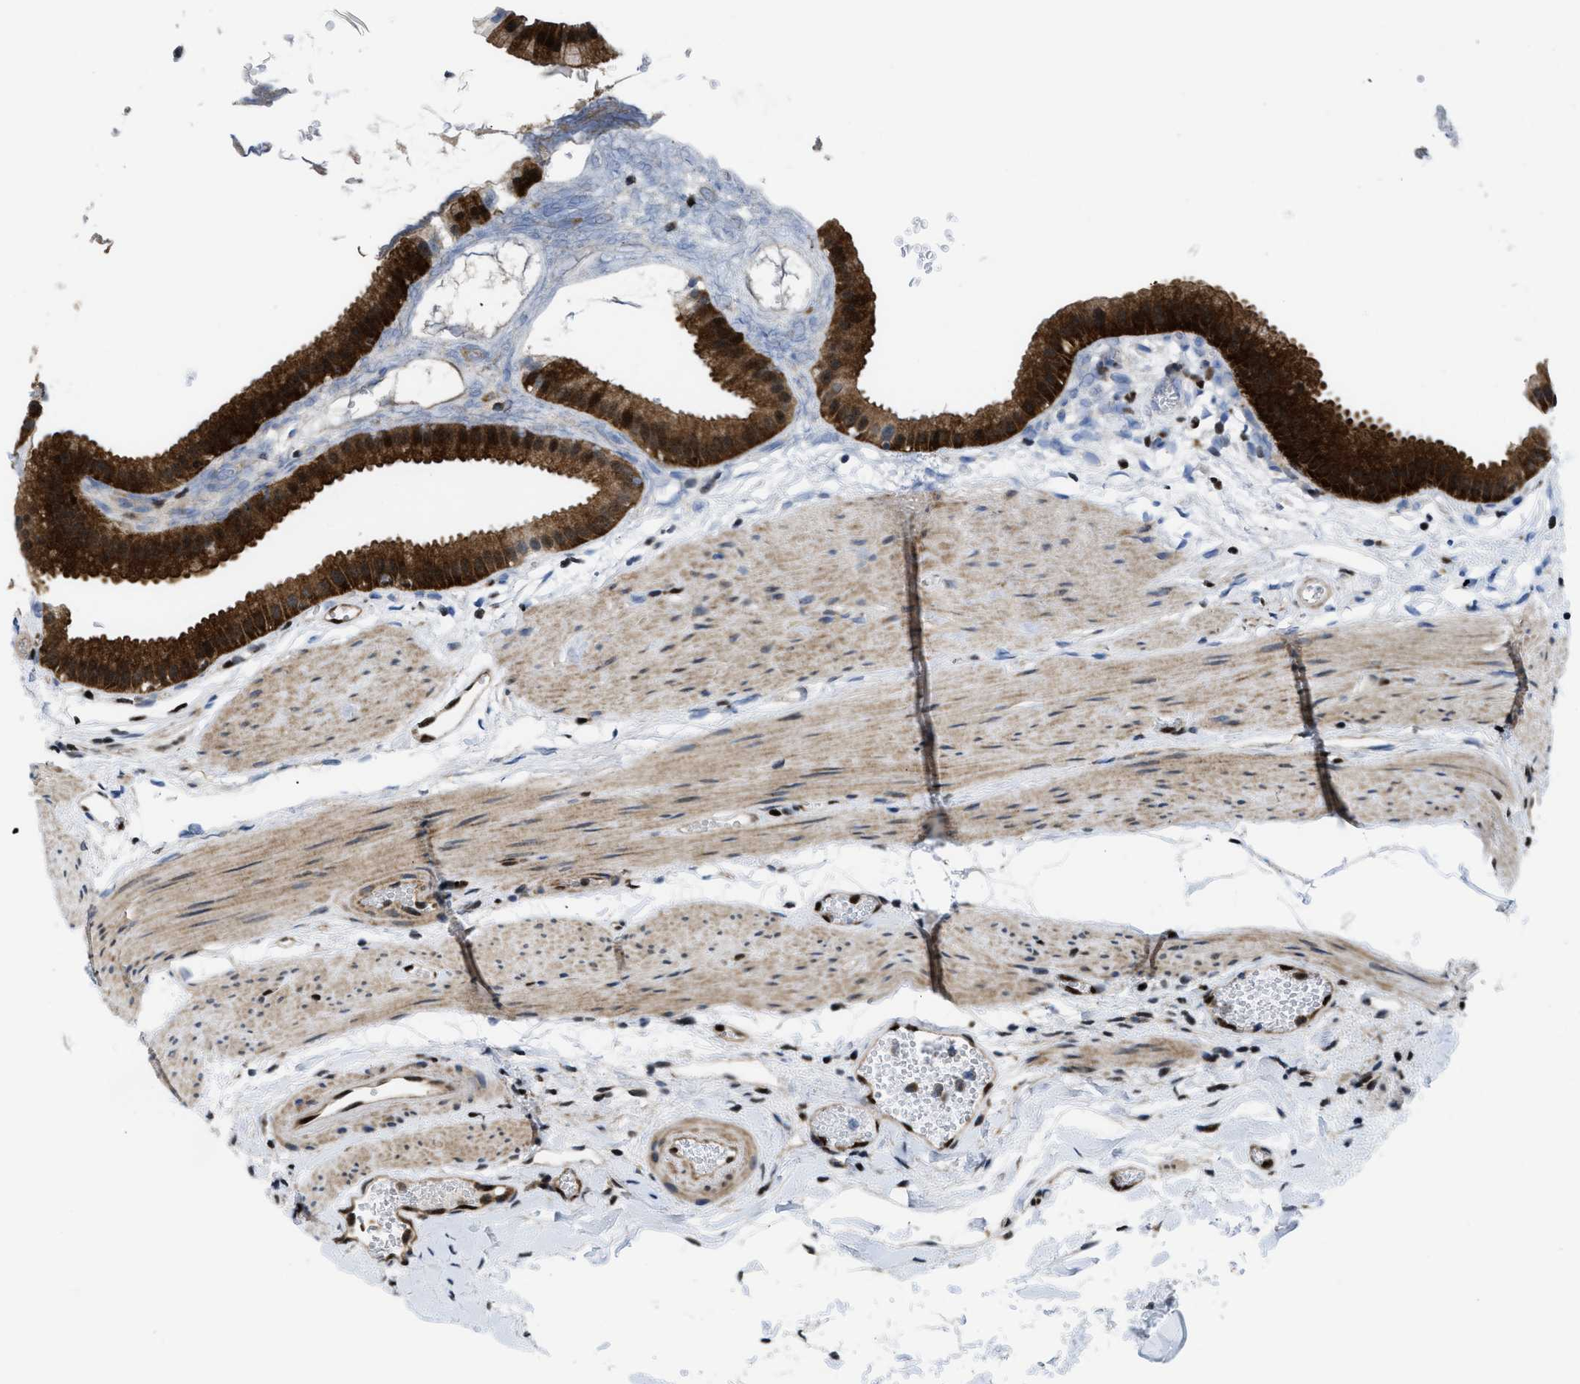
{"staining": {"intensity": "strong", "quantity": ">75%", "location": "cytoplasmic/membranous,nuclear"}, "tissue": "gallbladder", "cell_type": "Glandular cells", "image_type": "normal", "snomed": [{"axis": "morphology", "description": "Normal tissue, NOS"}, {"axis": "topography", "description": "Gallbladder"}], "caption": "Glandular cells demonstrate high levels of strong cytoplasmic/membranous,nuclear expression in approximately >75% of cells in unremarkable human gallbladder.", "gene": "PPP2CB", "patient": {"sex": "female", "age": 64}}